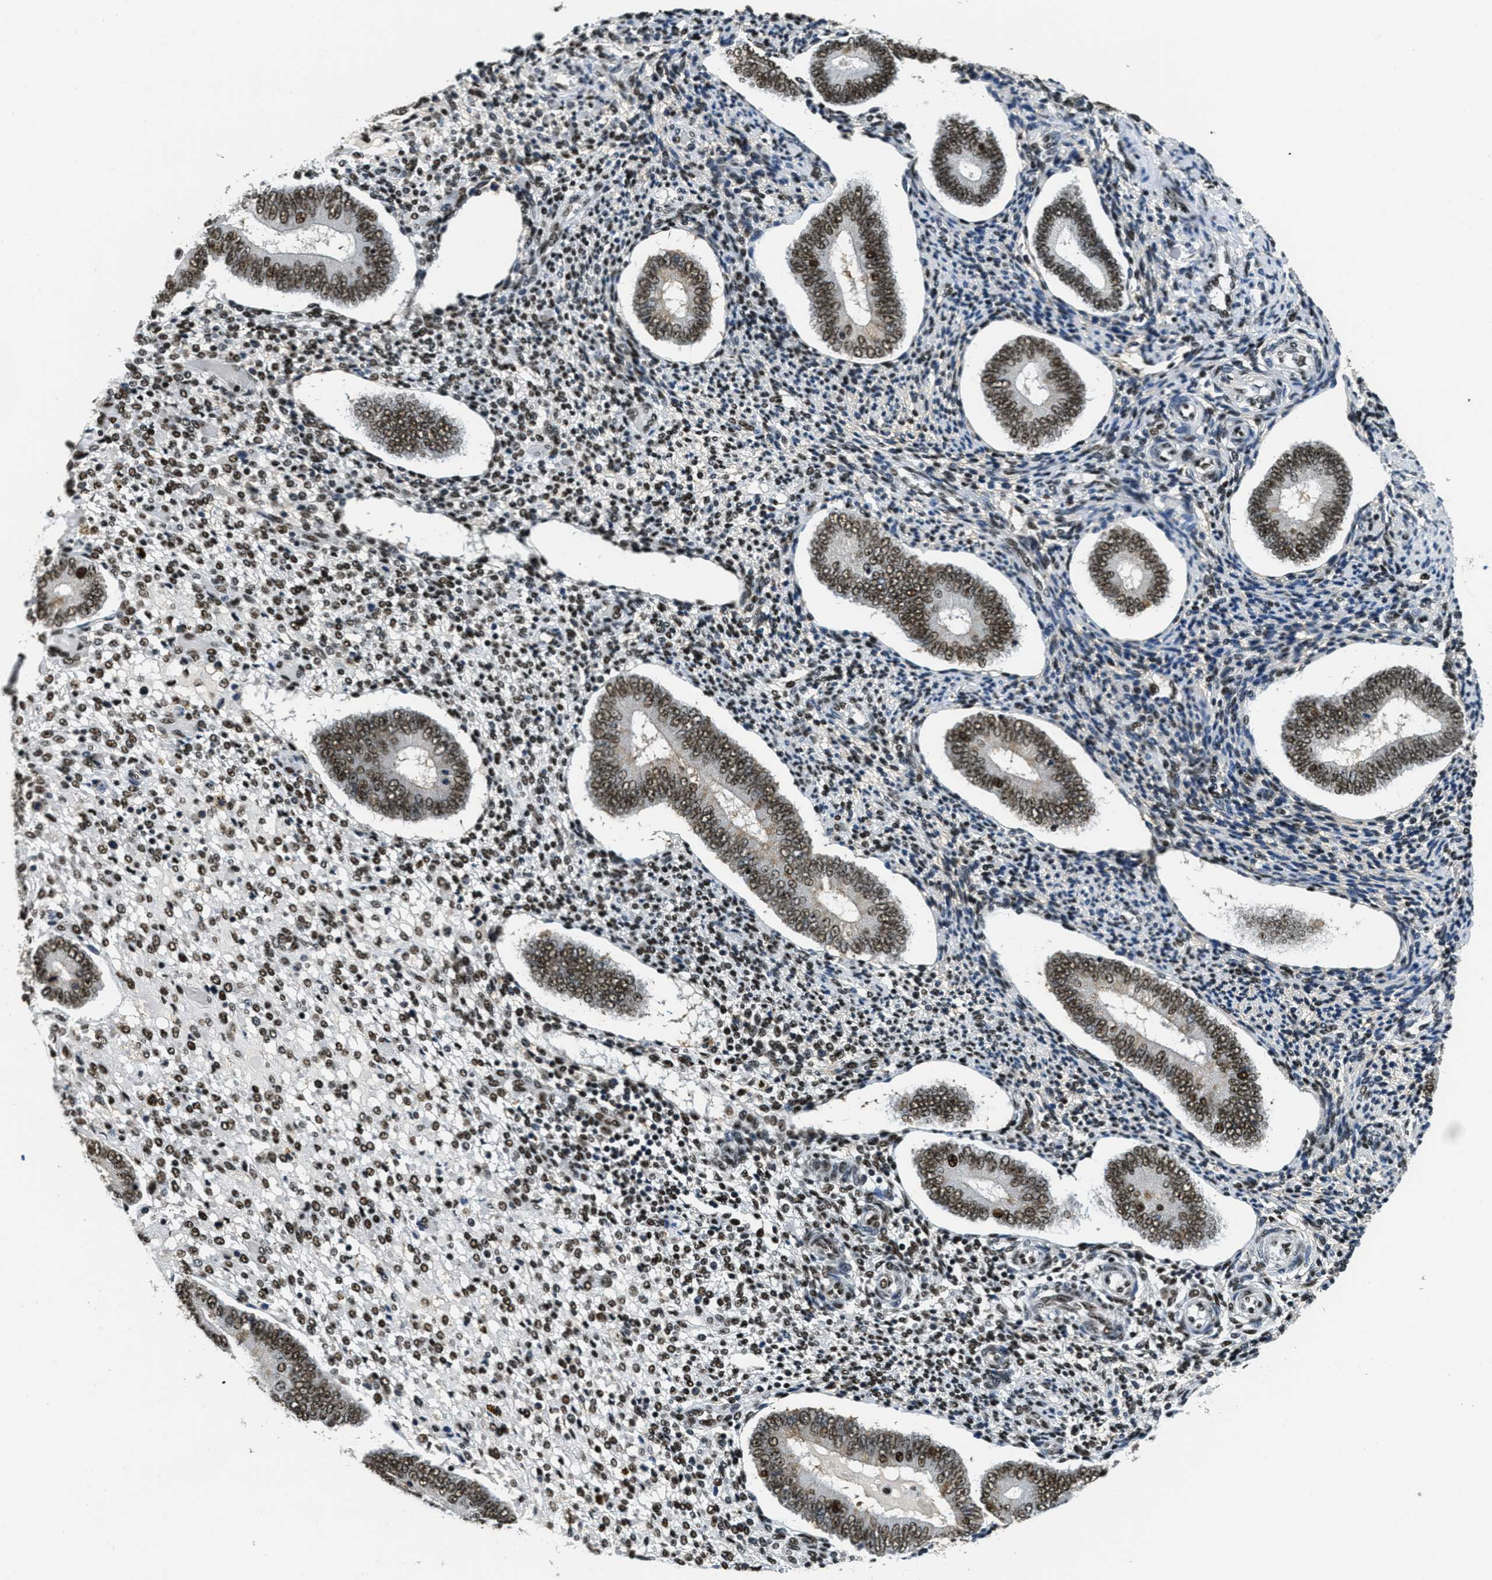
{"staining": {"intensity": "strong", "quantity": ">75%", "location": "nuclear"}, "tissue": "endometrium", "cell_type": "Cells in endometrial stroma", "image_type": "normal", "snomed": [{"axis": "morphology", "description": "Normal tissue, NOS"}, {"axis": "topography", "description": "Endometrium"}], "caption": "Protein expression analysis of unremarkable endometrium exhibits strong nuclear expression in approximately >75% of cells in endometrial stroma.", "gene": "SSB", "patient": {"sex": "female", "age": 42}}